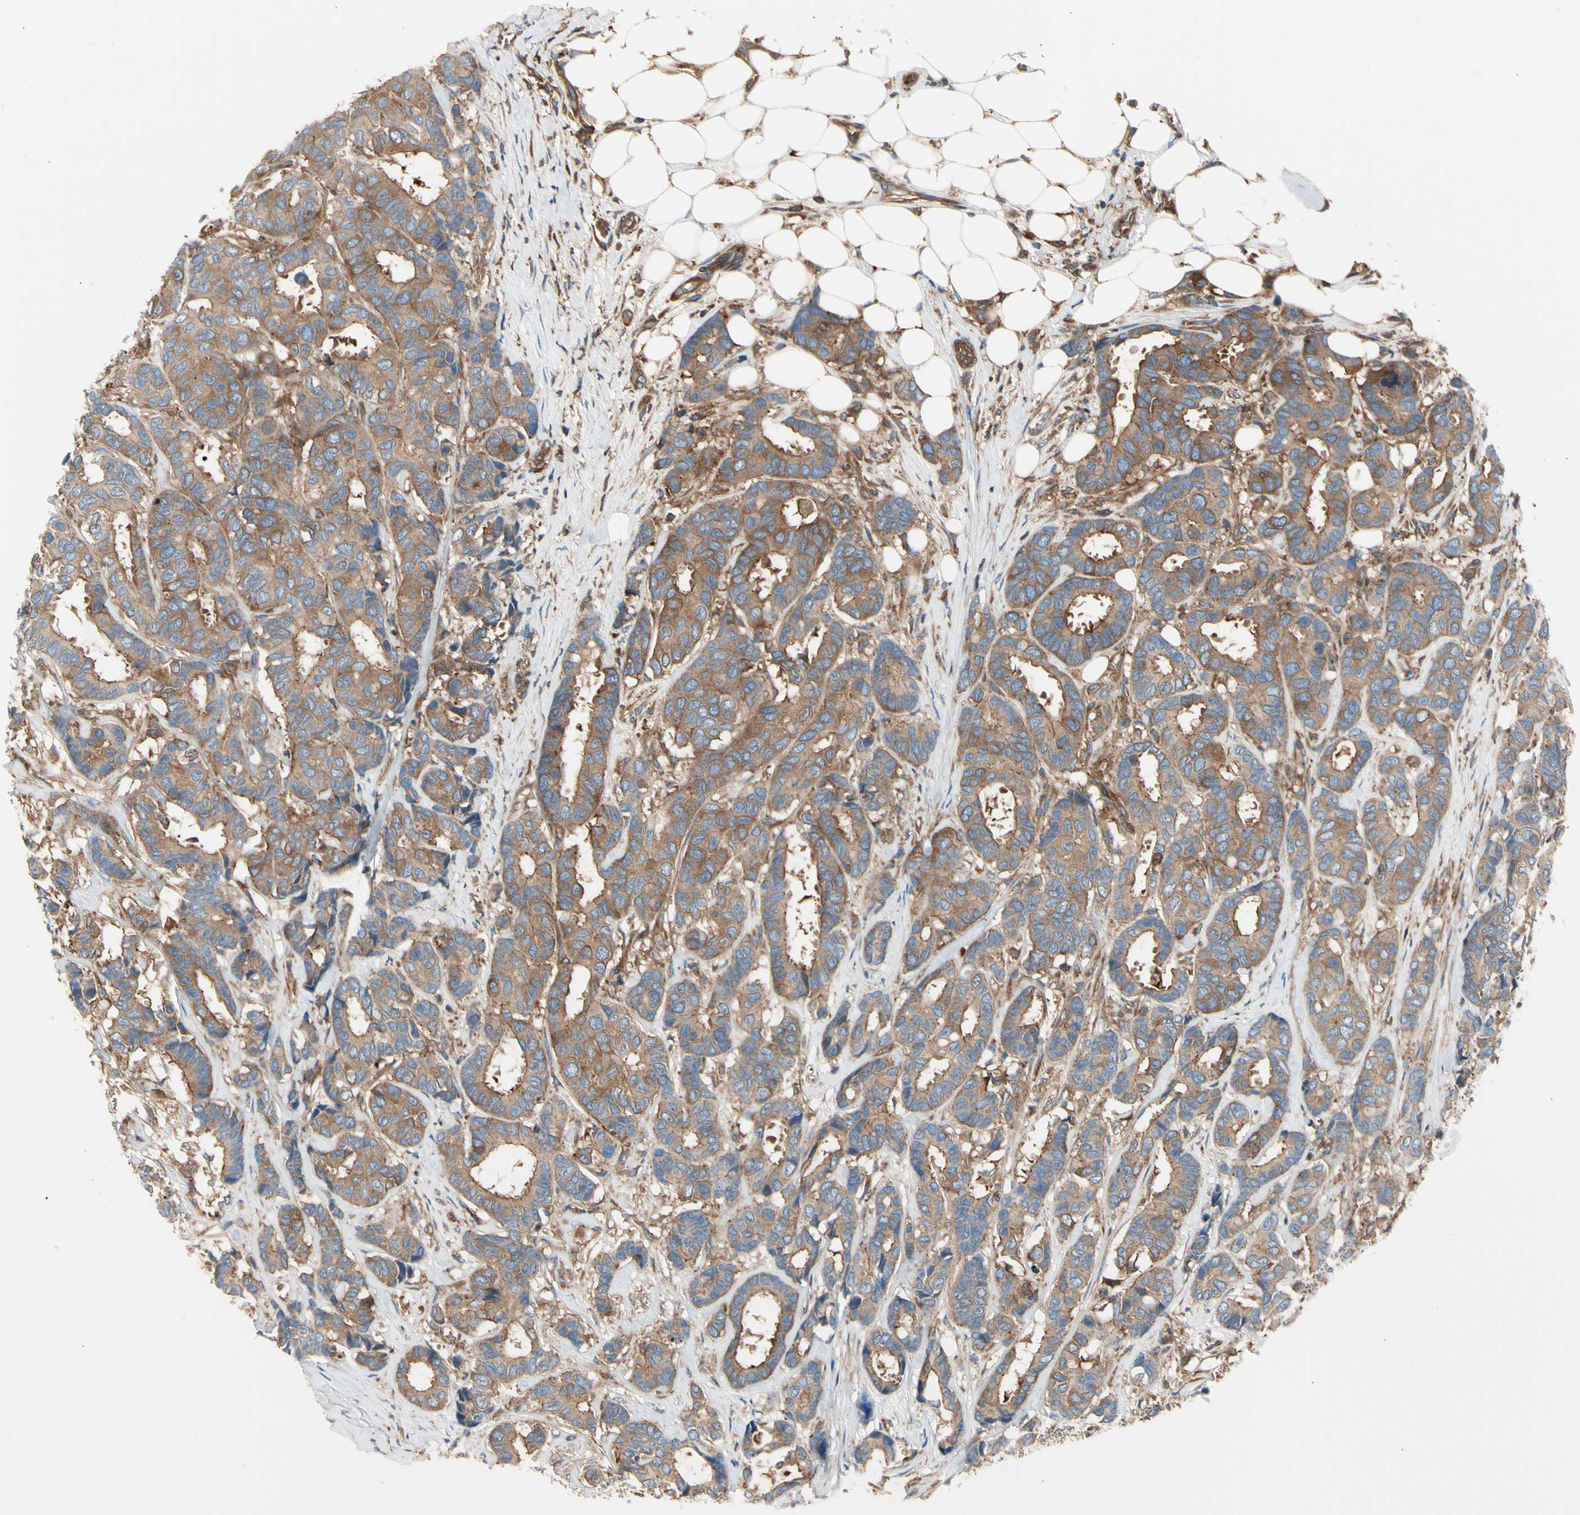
{"staining": {"intensity": "moderate", "quantity": ">75%", "location": "cytoplasmic/membranous"}, "tissue": "breast cancer", "cell_type": "Tumor cells", "image_type": "cancer", "snomed": [{"axis": "morphology", "description": "Duct carcinoma"}, {"axis": "topography", "description": "Breast"}], "caption": "An image of breast cancer stained for a protein displays moderate cytoplasmic/membranous brown staining in tumor cells.", "gene": "ROCK1", "patient": {"sex": "female", "age": 87}}